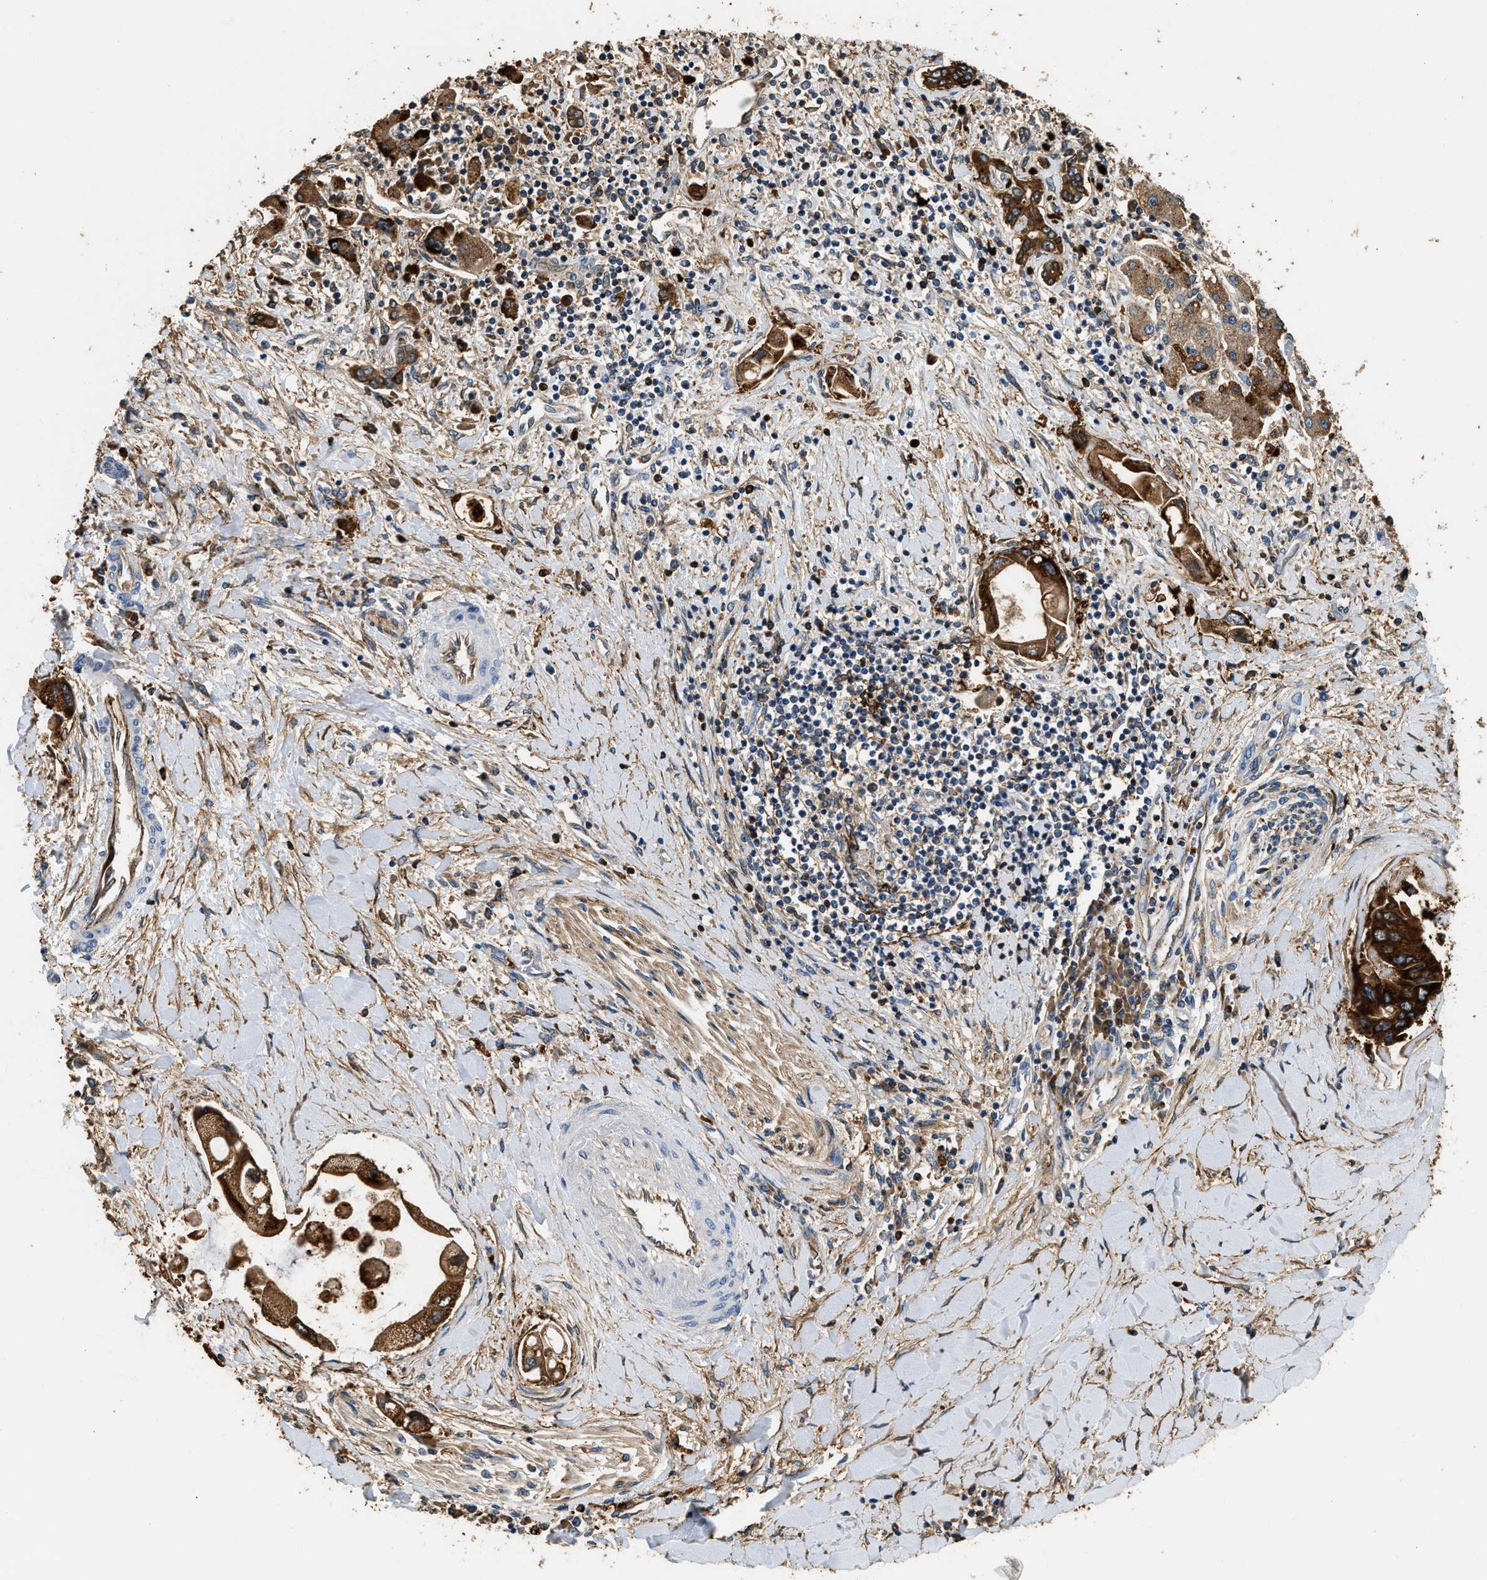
{"staining": {"intensity": "strong", "quantity": ">75%", "location": "cytoplasmic/membranous"}, "tissue": "liver cancer", "cell_type": "Tumor cells", "image_type": "cancer", "snomed": [{"axis": "morphology", "description": "Cholangiocarcinoma"}, {"axis": "topography", "description": "Liver"}], "caption": "Liver cancer (cholangiocarcinoma) stained with DAB IHC reveals high levels of strong cytoplasmic/membranous staining in about >75% of tumor cells. The staining was performed using DAB (3,3'-diaminobenzidine), with brown indicating positive protein expression. Nuclei are stained blue with hematoxylin.", "gene": "ANXA3", "patient": {"sex": "male", "age": 50}}